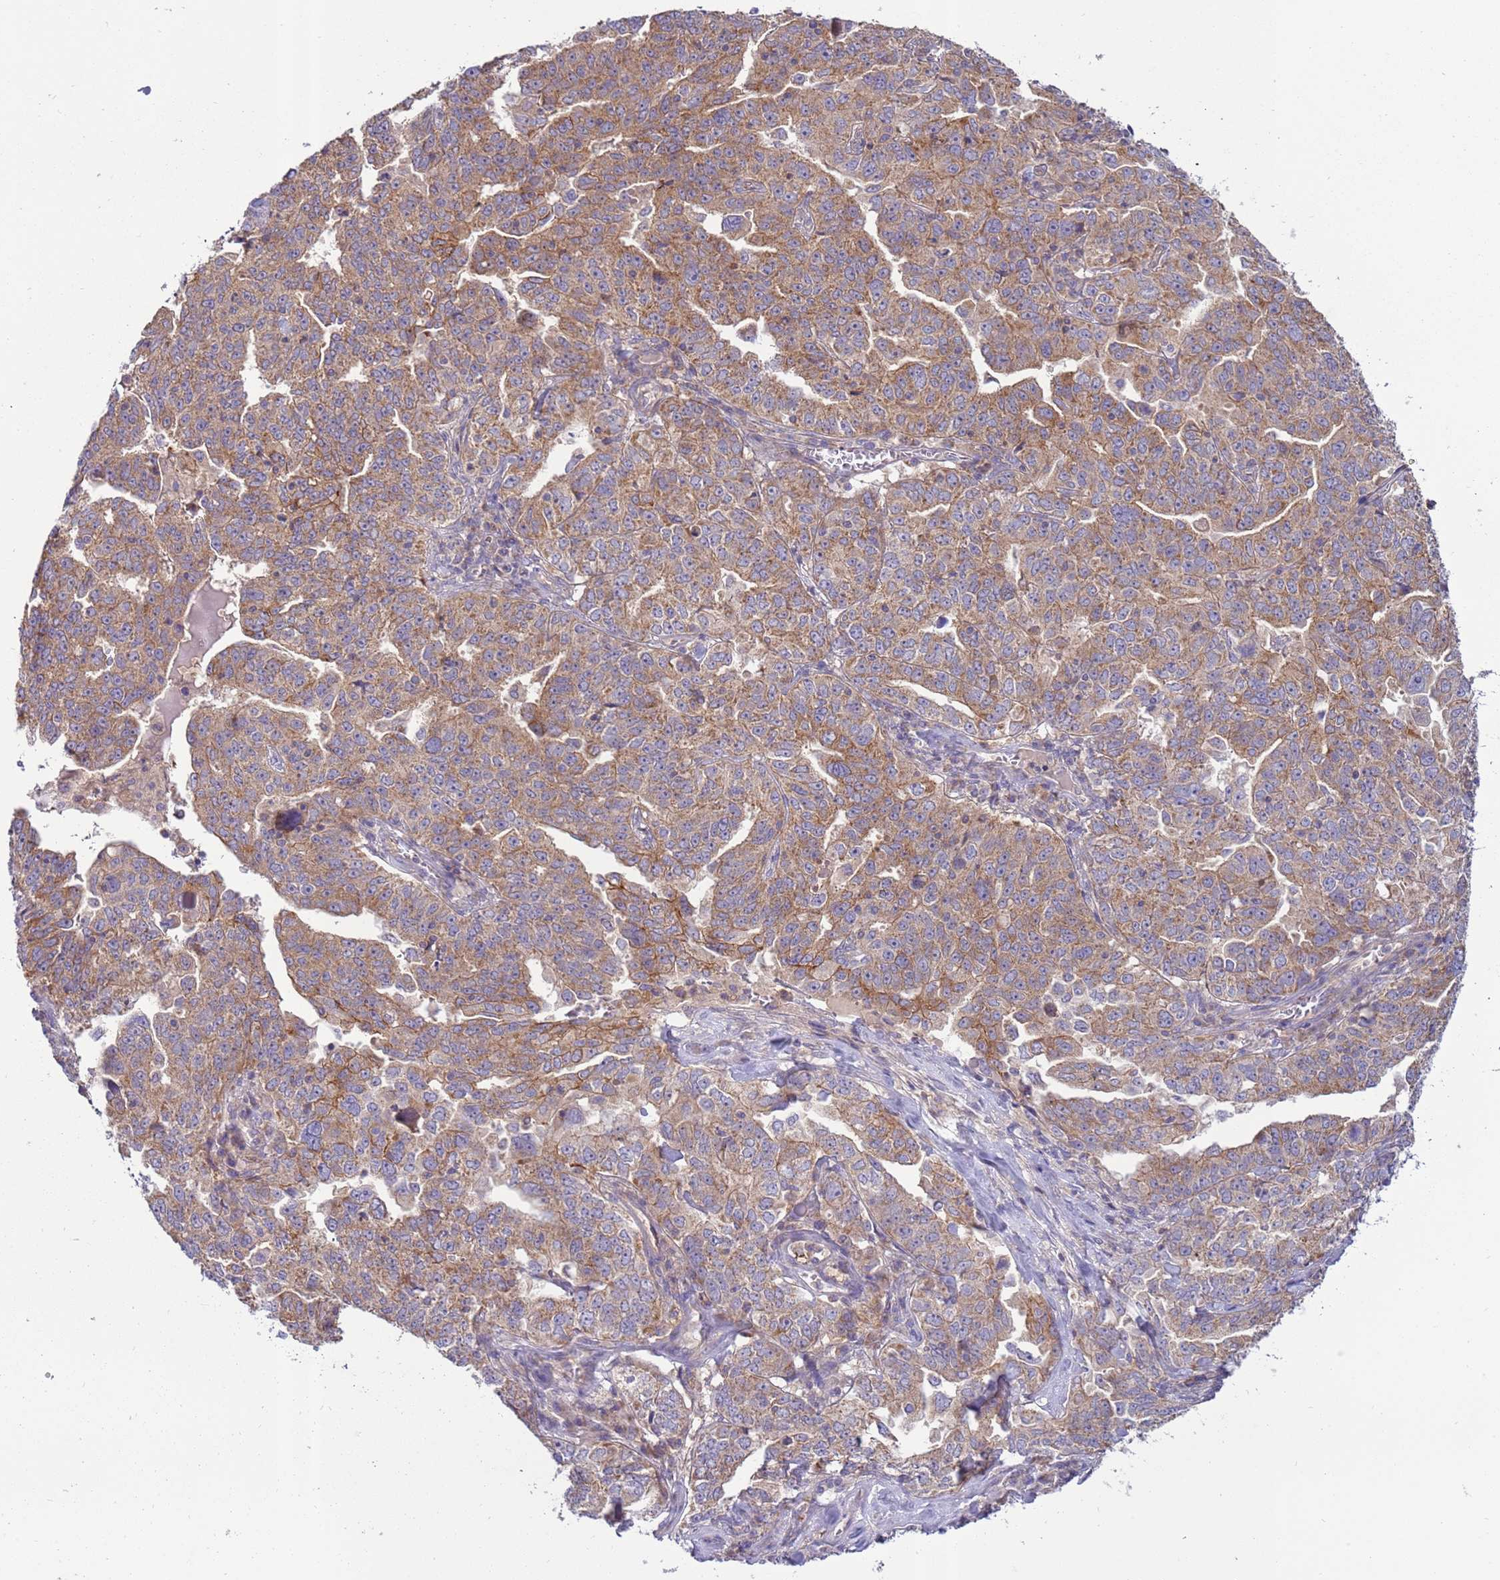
{"staining": {"intensity": "moderate", "quantity": ">75%", "location": "cytoplasmic/membranous"}, "tissue": "ovarian cancer", "cell_type": "Tumor cells", "image_type": "cancer", "snomed": [{"axis": "morphology", "description": "Carcinoma, endometroid"}, {"axis": "topography", "description": "Ovary"}], "caption": "Ovarian cancer (endometroid carcinoma) stained with a brown dye reveals moderate cytoplasmic/membranous positive positivity in approximately >75% of tumor cells.", "gene": "UQCRQ", "patient": {"sex": "female", "age": 62}}